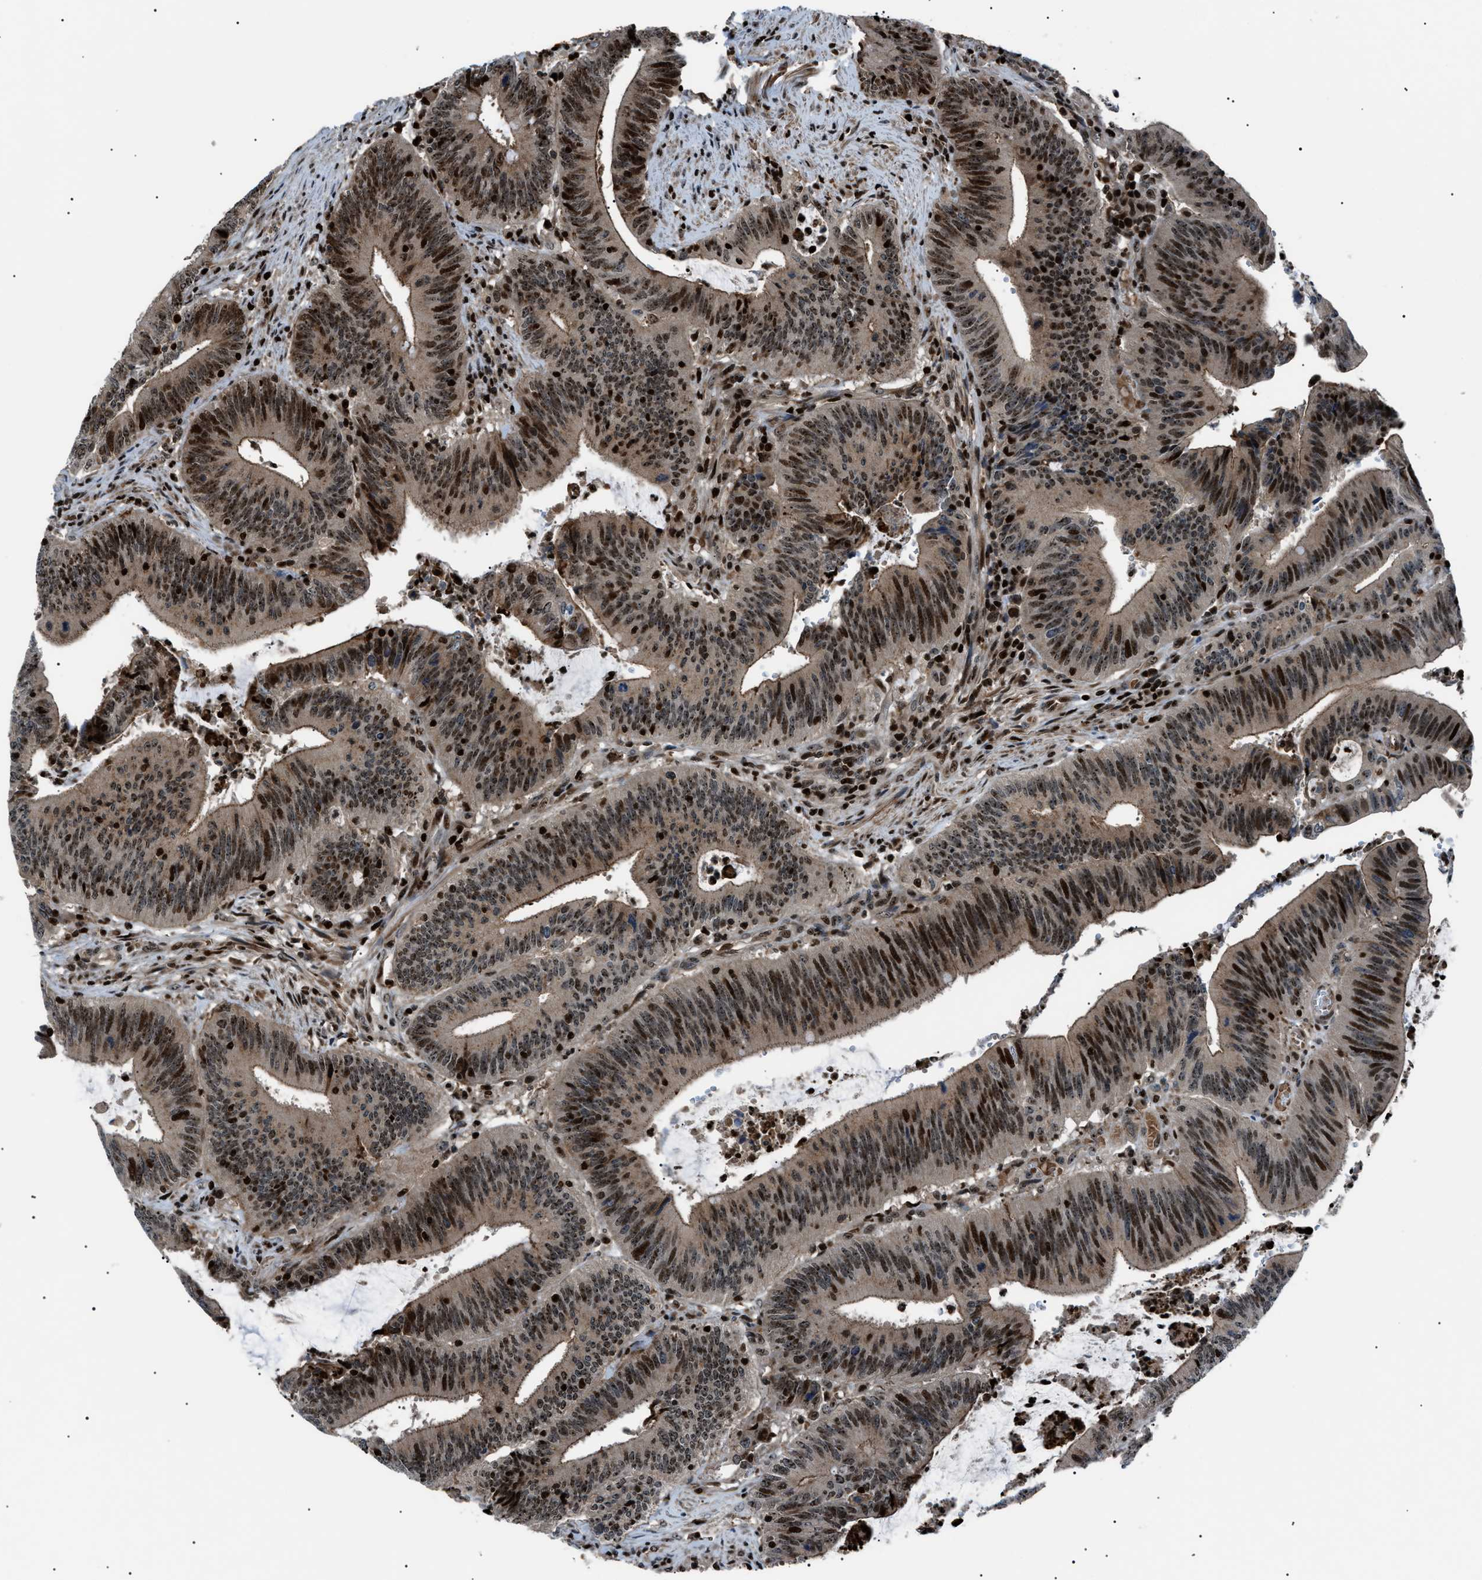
{"staining": {"intensity": "moderate", "quantity": ">75%", "location": "cytoplasmic/membranous,nuclear"}, "tissue": "colorectal cancer", "cell_type": "Tumor cells", "image_type": "cancer", "snomed": [{"axis": "morphology", "description": "Normal tissue, NOS"}, {"axis": "morphology", "description": "Adenocarcinoma, NOS"}, {"axis": "topography", "description": "Rectum"}], "caption": "Human colorectal cancer stained with a protein marker displays moderate staining in tumor cells.", "gene": "PRKX", "patient": {"sex": "female", "age": 66}}